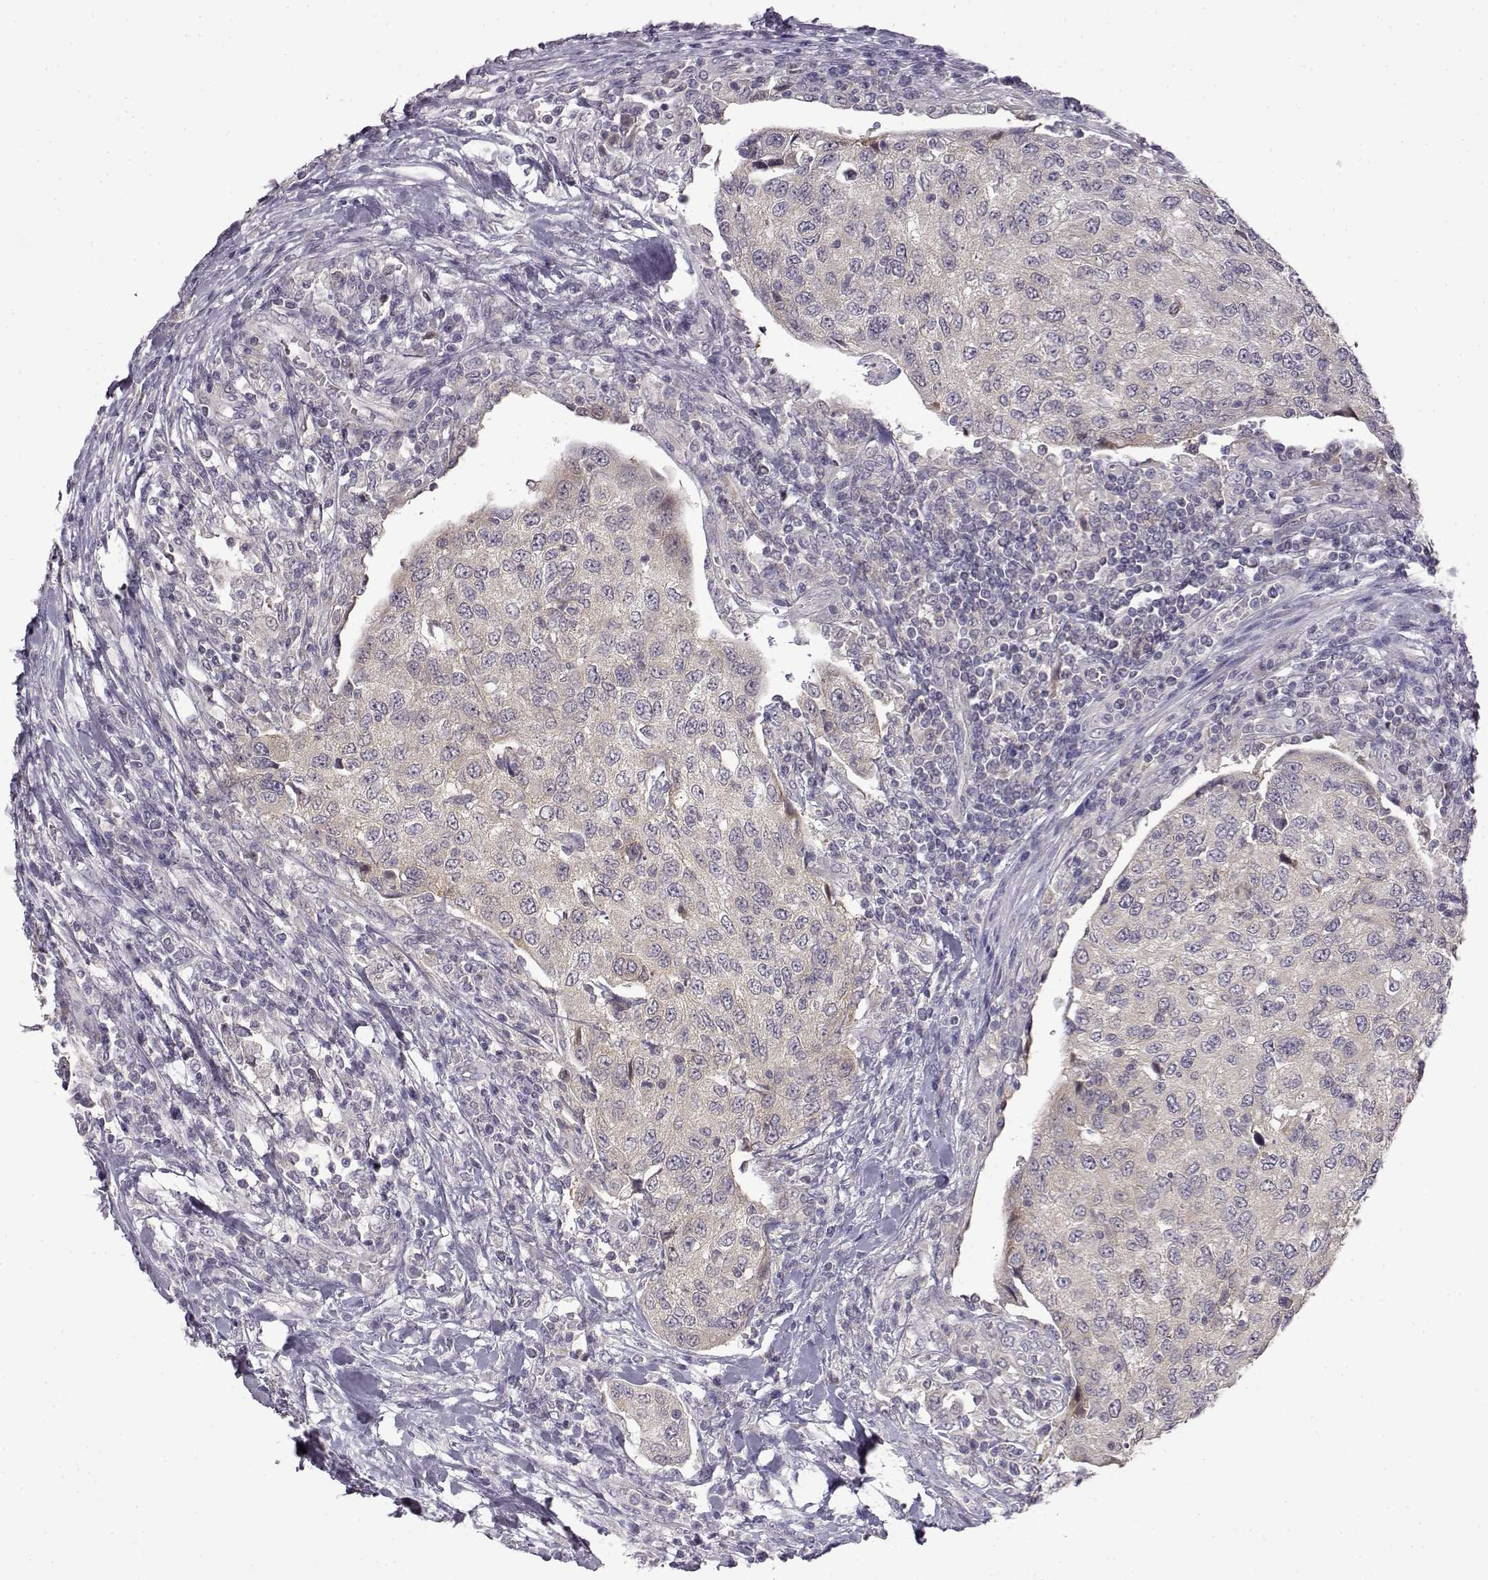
{"staining": {"intensity": "negative", "quantity": "none", "location": "none"}, "tissue": "urothelial cancer", "cell_type": "Tumor cells", "image_type": "cancer", "snomed": [{"axis": "morphology", "description": "Urothelial carcinoma, High grade"}, {"axis": "topography", "description": "Urinary bladder"}], "caption": "This is an immunohistochemistry image of urothelial cancer. There is no staining in tumor cells.", "gene": "VGF", "patient": {"sex": "female", "age": 78}}